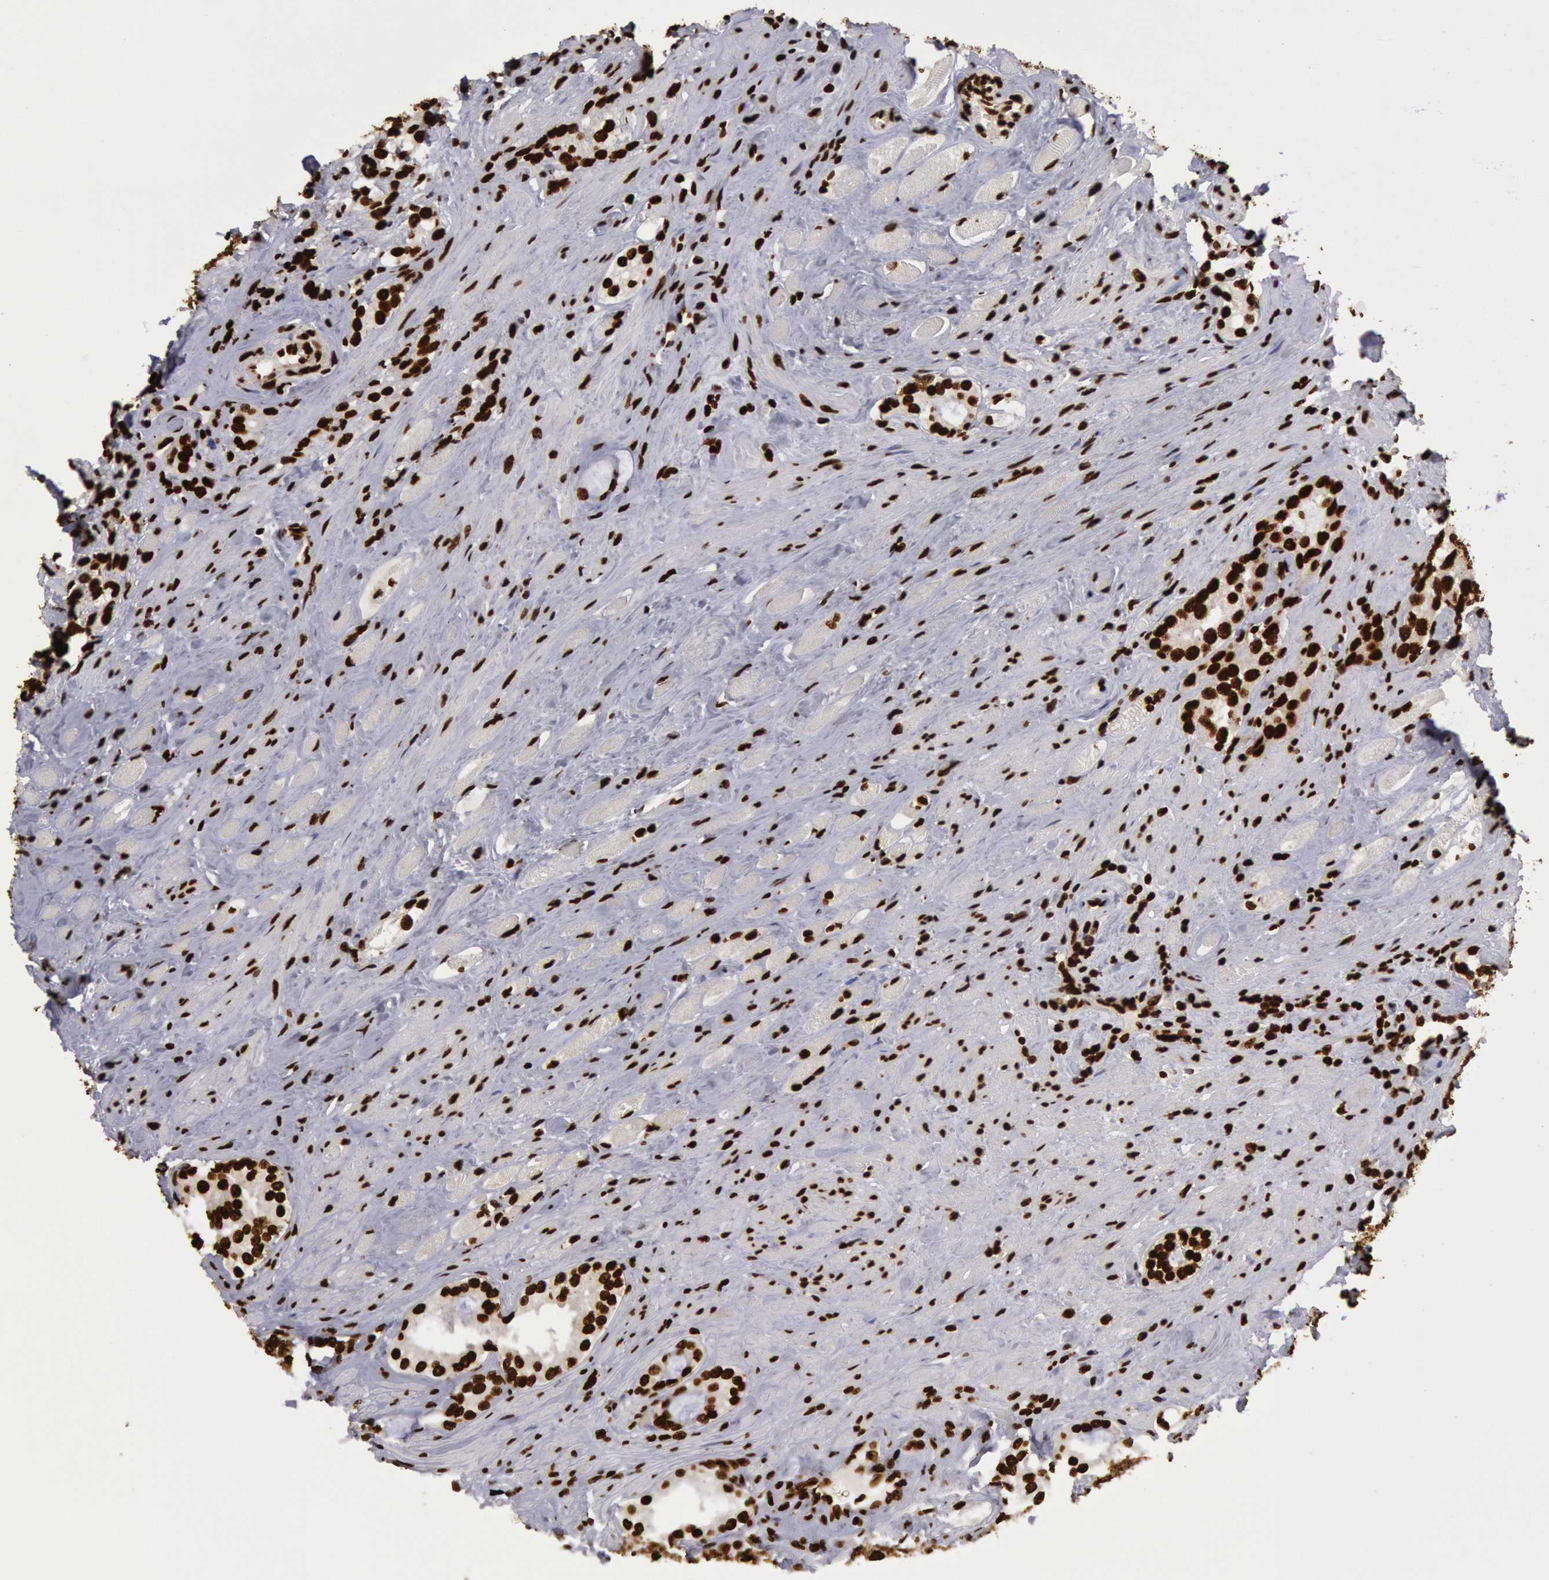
{"staining": {"intensity": "strong", "quantity": ">75%", "location": "nuclear"}, "tissue": "prostate cancer", "cell_type": "Tumor cells", "image_type": "cancer", "snomed": [{"axis": "morphology", "description": "Adenocarcinoma, Medium grade"}, {"axis": "topography", "description": "Prostate"}], "caption": "Tumor cells display high levels of strong nuclear positivity in about >75% of cells in human adenocarcinoma (medium-grade) (prostate).", "gene": "H3-4", "patient": {"sex": "male", "age": 73}}